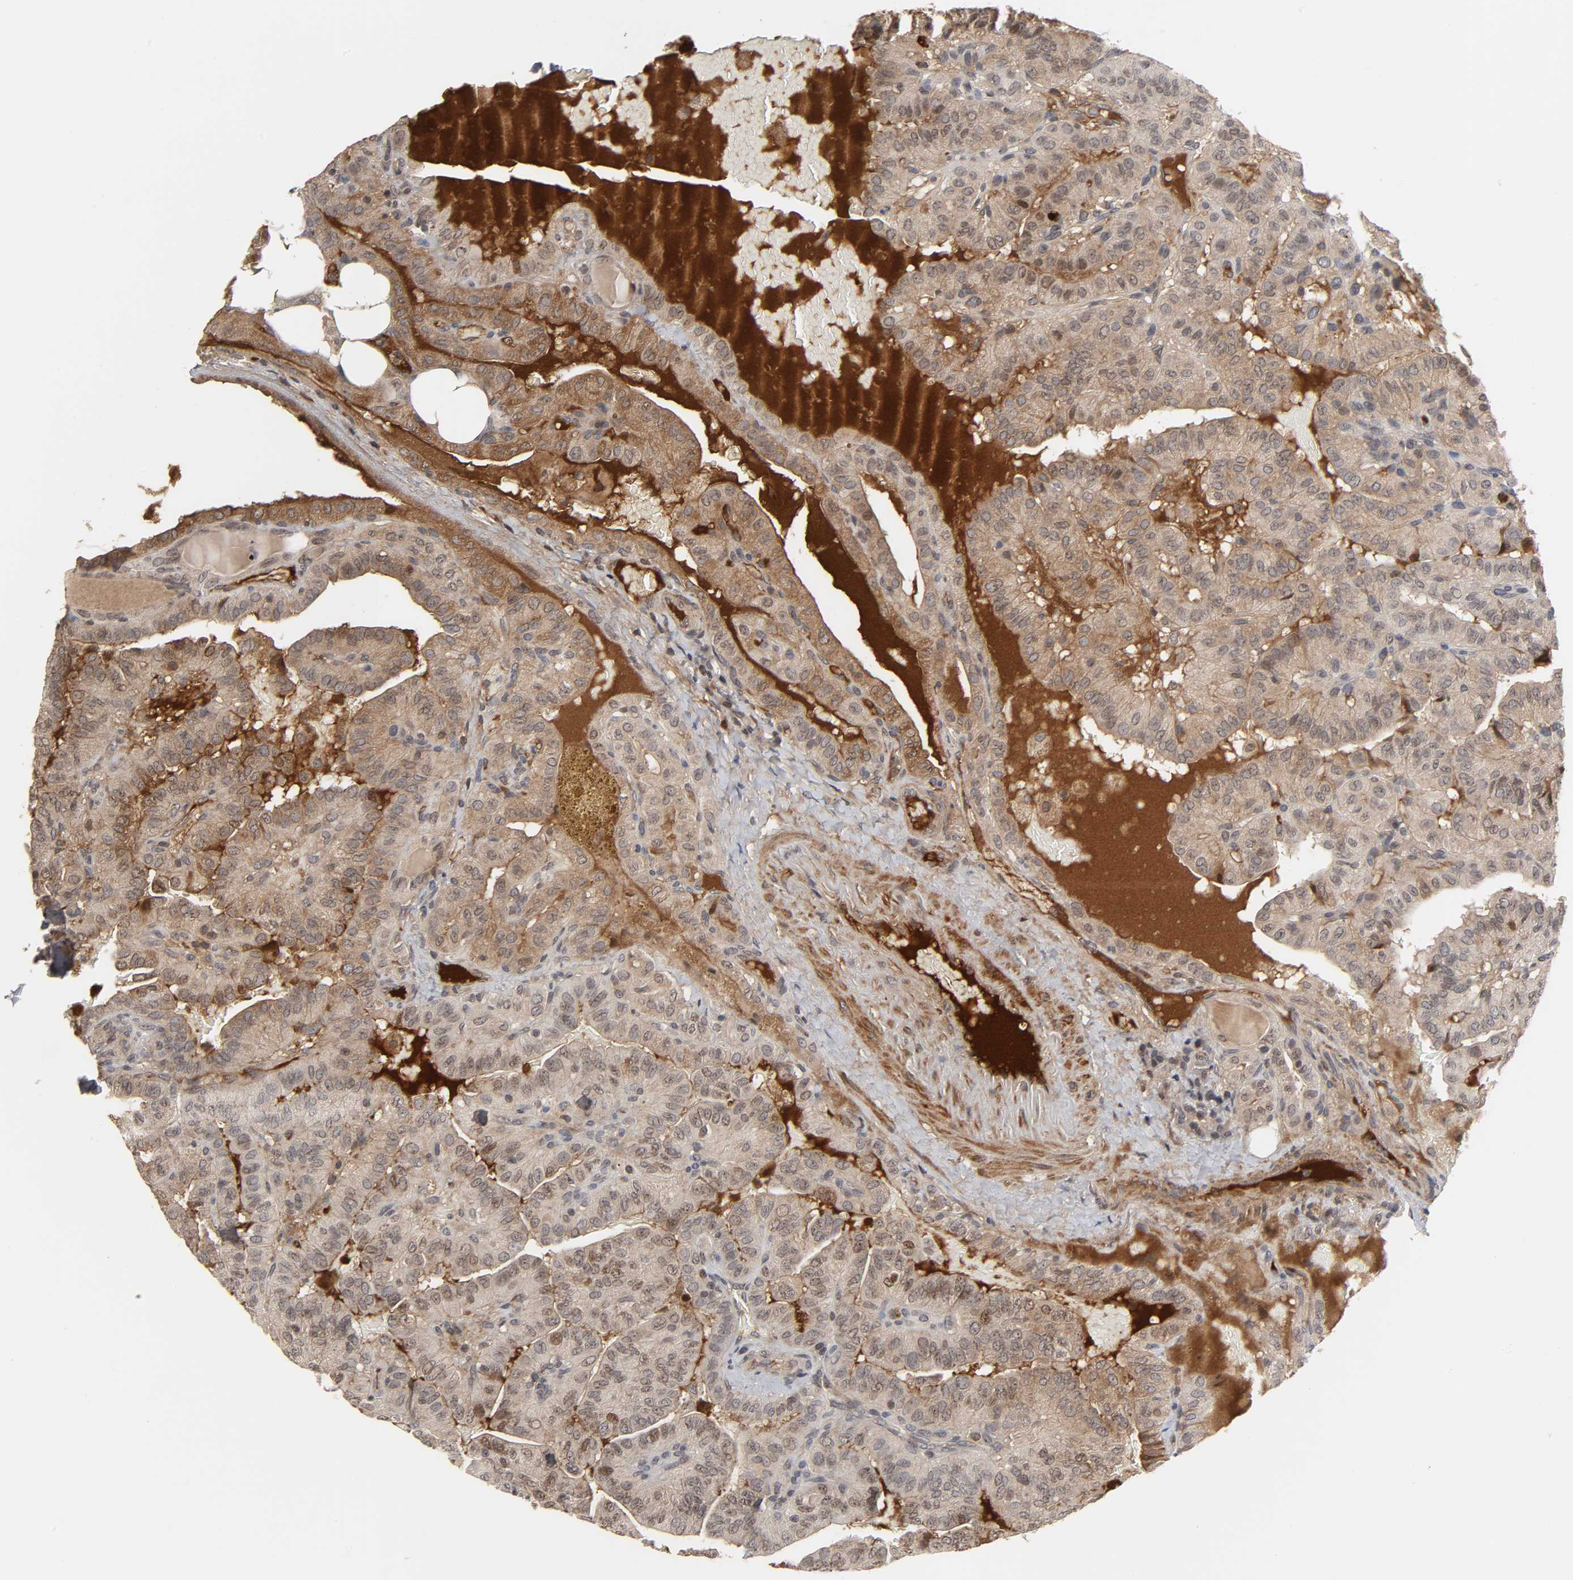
{"staining": {"intensity": "moderate", "quantity": ">75%", "location": "cytoplasmic/membranous,nuclear"}, "tissue": "thyroid cancer", "cell_type": "Tumor cells", "image_type": "cancer", "snomed": [{"axis": "morphology", "description": "Papillary adenocarcinoma, NOS"}, {"axis": "topography", "description": "Thyroid gland"}], "caption": "High-power microscopy captured an immunohistochemistry (IHC) photomicrograph of thyroid papillary adenocarcinoma, revealing moderate cytoplasmic/membranous and nuclear positivity in about >75% of tumor cells.", "gene": "CPN2", "patient": {"sex": "male", "age": 77}}